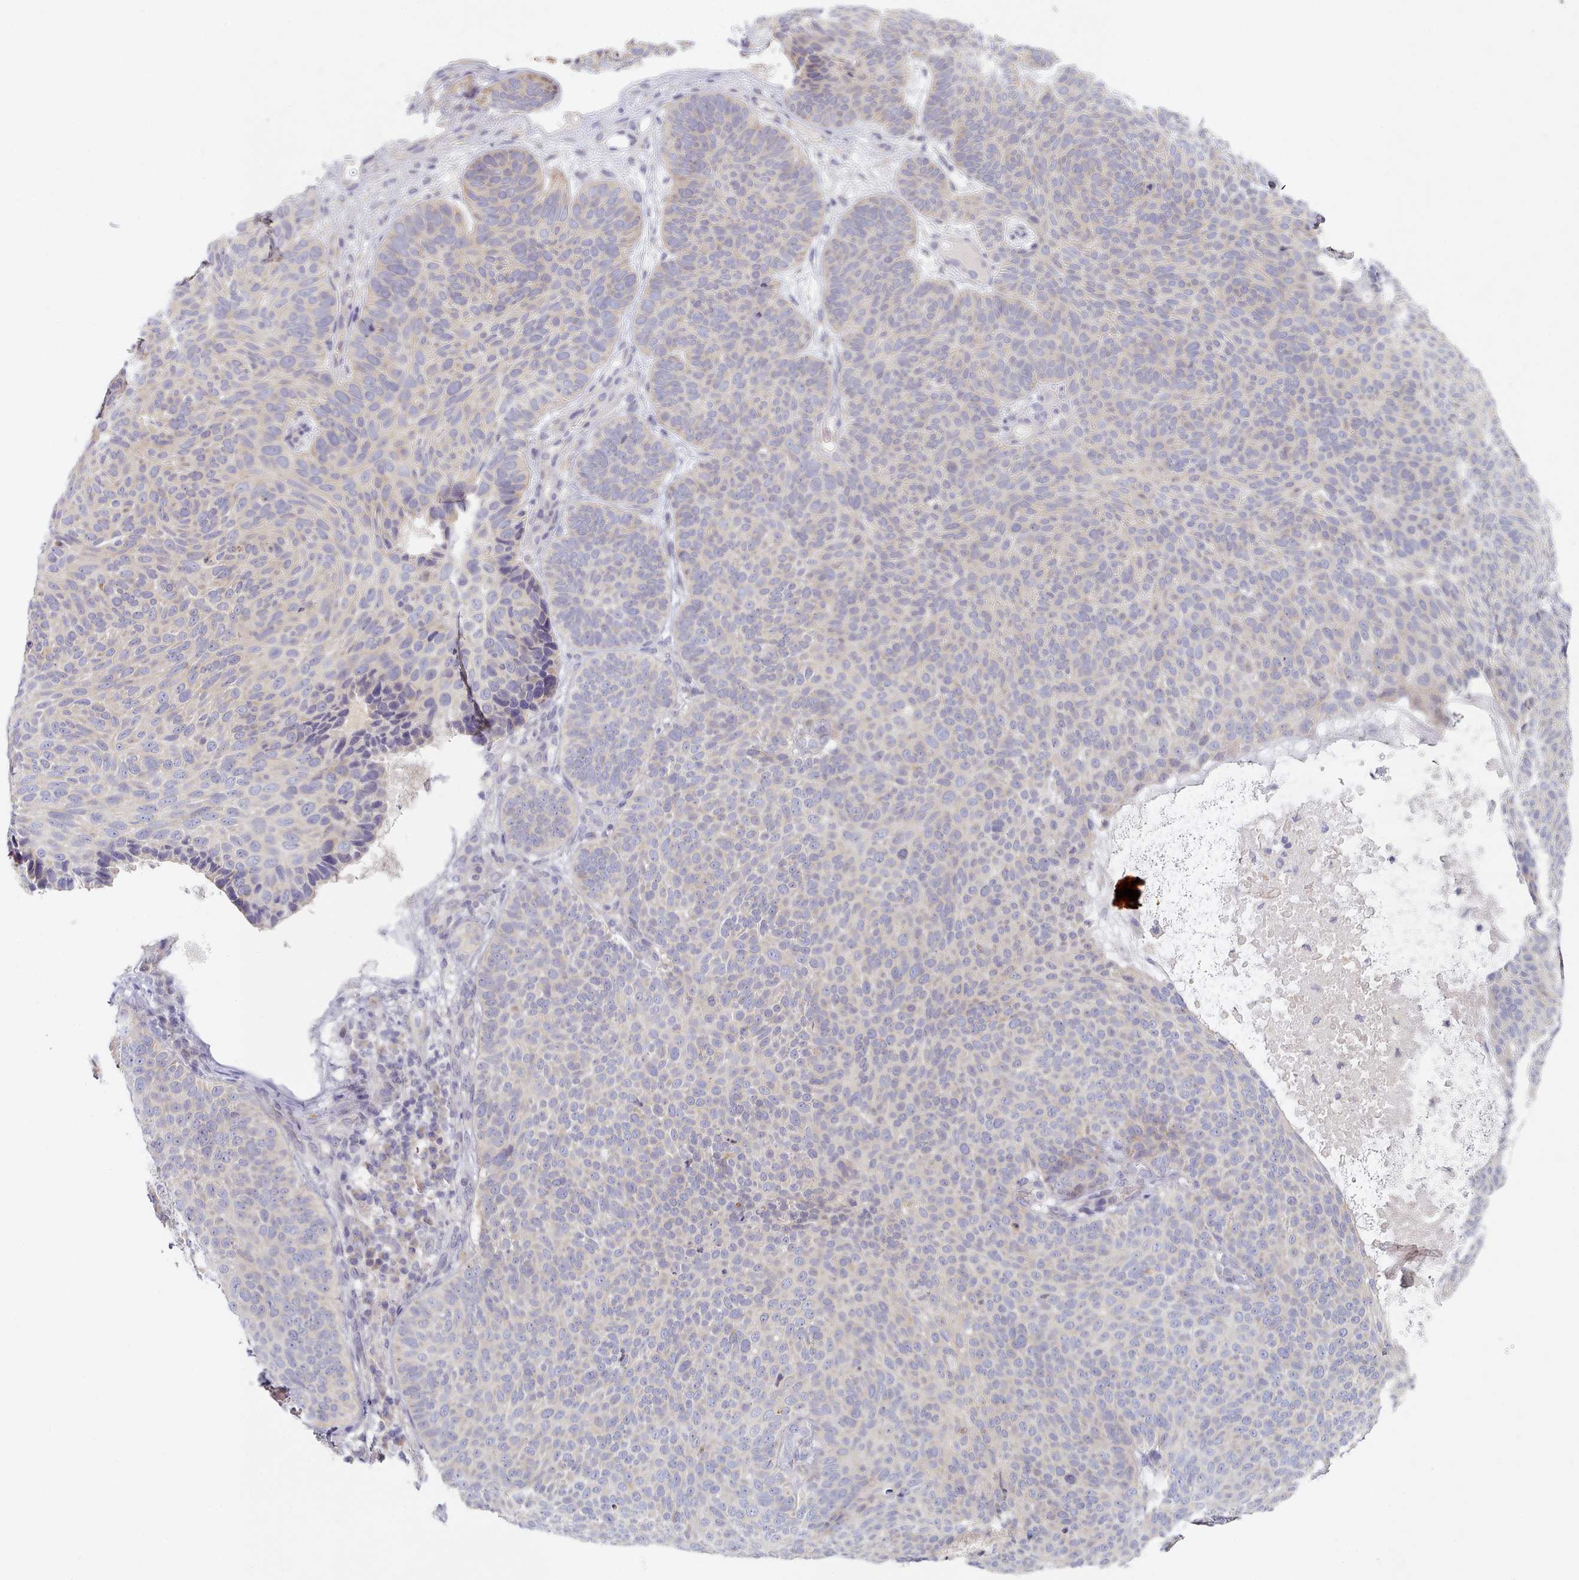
{"staining": {"intensity": "weak", "quantity": "<25%", "location": "cytoplasmic/membranous"}, "tissue": "skin cancer", "cell_type": "Tumor cells", "image_type": "cancer", "snomed": [{"axis": "morphology", "description": "Basal cell carcinoma"}, {"axis": "topography", "description": "Skin"}], "caption": "Tumor cells are negative for protein expression in human skin basal cell carcinoma.", "gene": "TYW1B", "patient": {"sex": "male", "age": 85}}